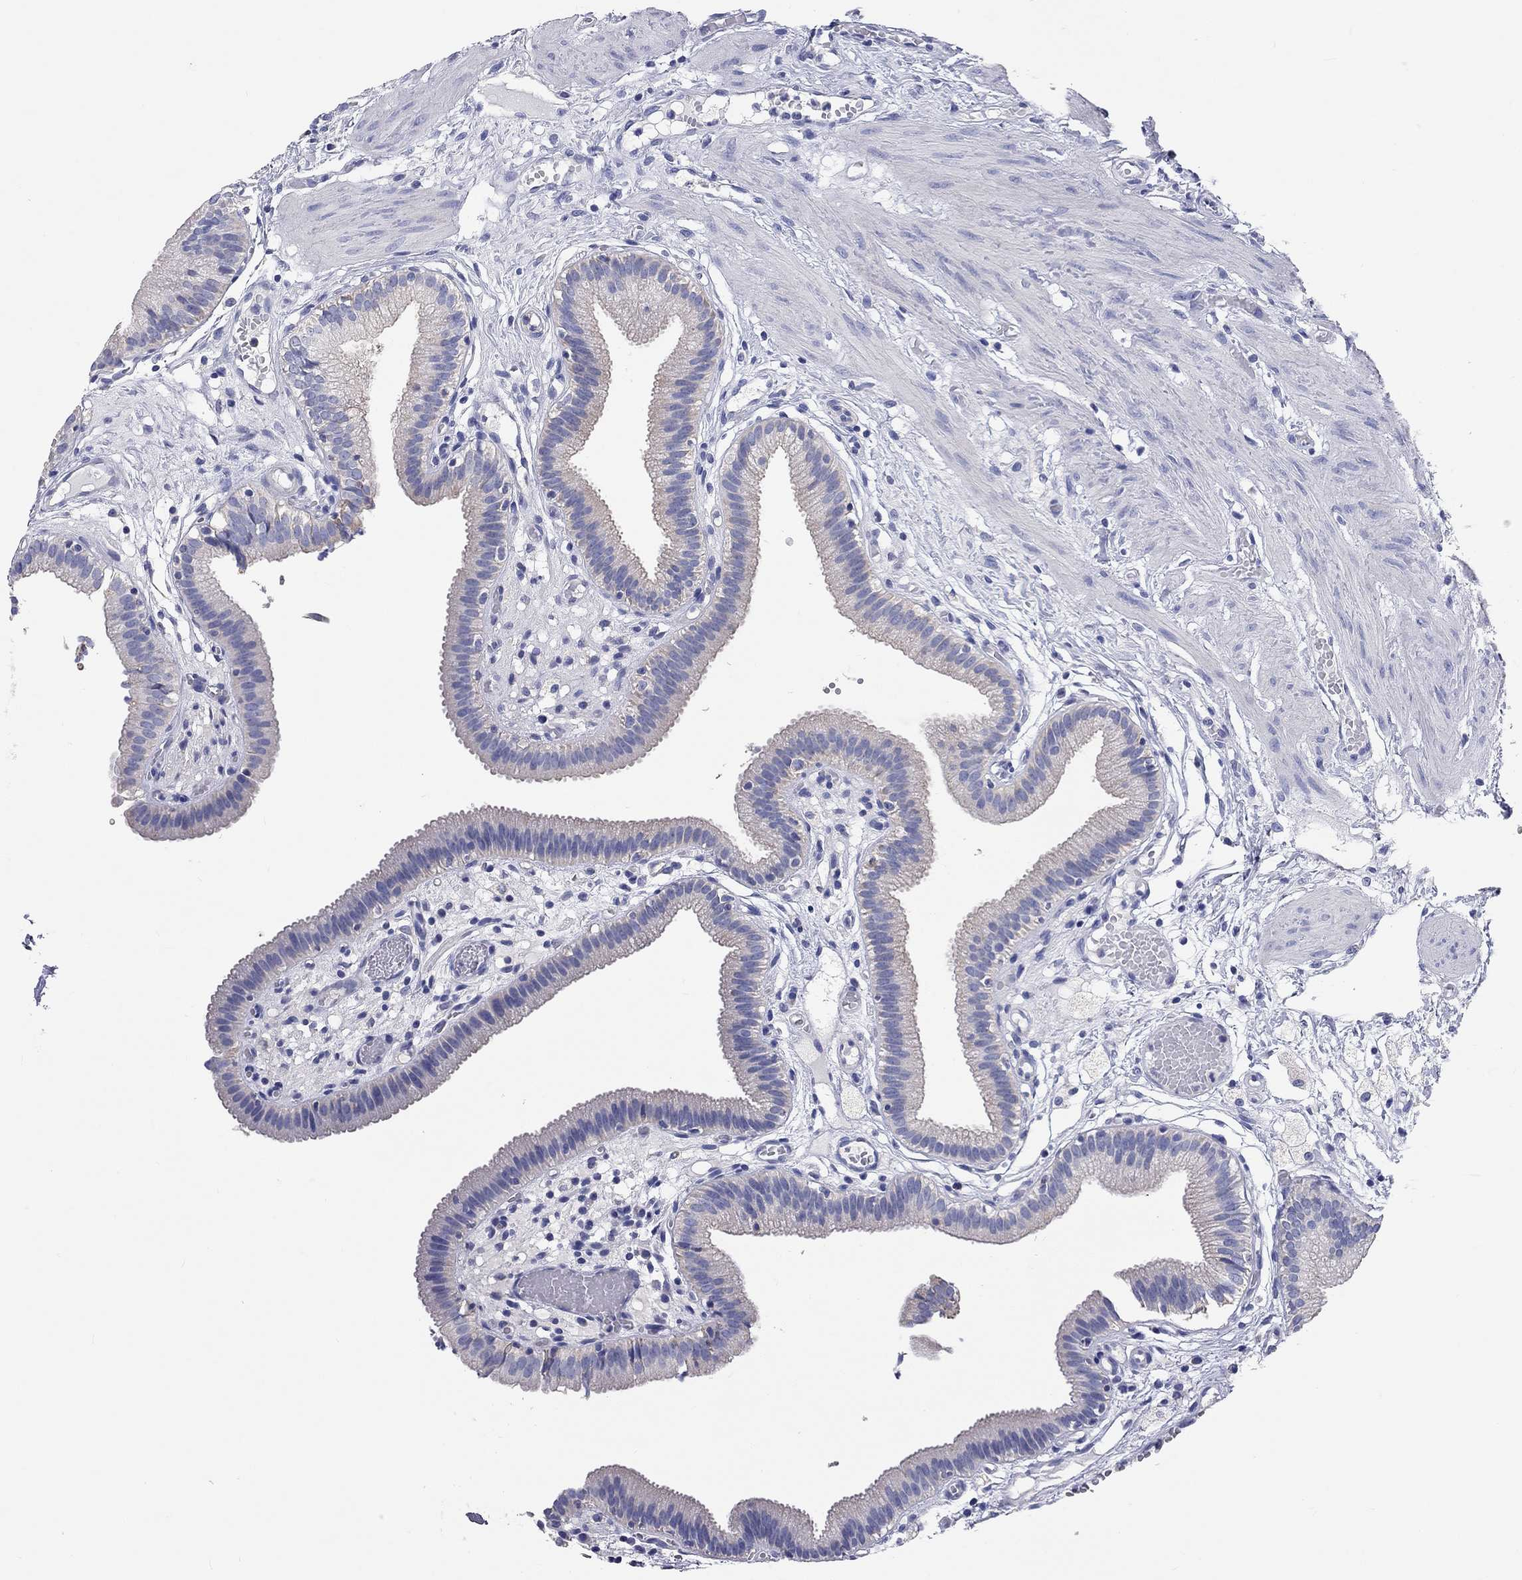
{"staining": {"intensity": "moderate", "quantity": "<25%", "location": "cytoplasmic/membranous"}, "tissue": "gallbladder", "cell_type": "Glandular cells", "image_type": "normal", "snomed": [{"axis": "morphology", "description": "Normal tissue, NOS"}, {"axis": "topography", "description": "Gallbladder"}], "caption": "Protein staining of normal gallbladder shows moderate cytoplasmic/membranous positivity in about <25% of glandular cells.", "gene": "RCAN1", "patient": {"sex": "female", "age": 24}}